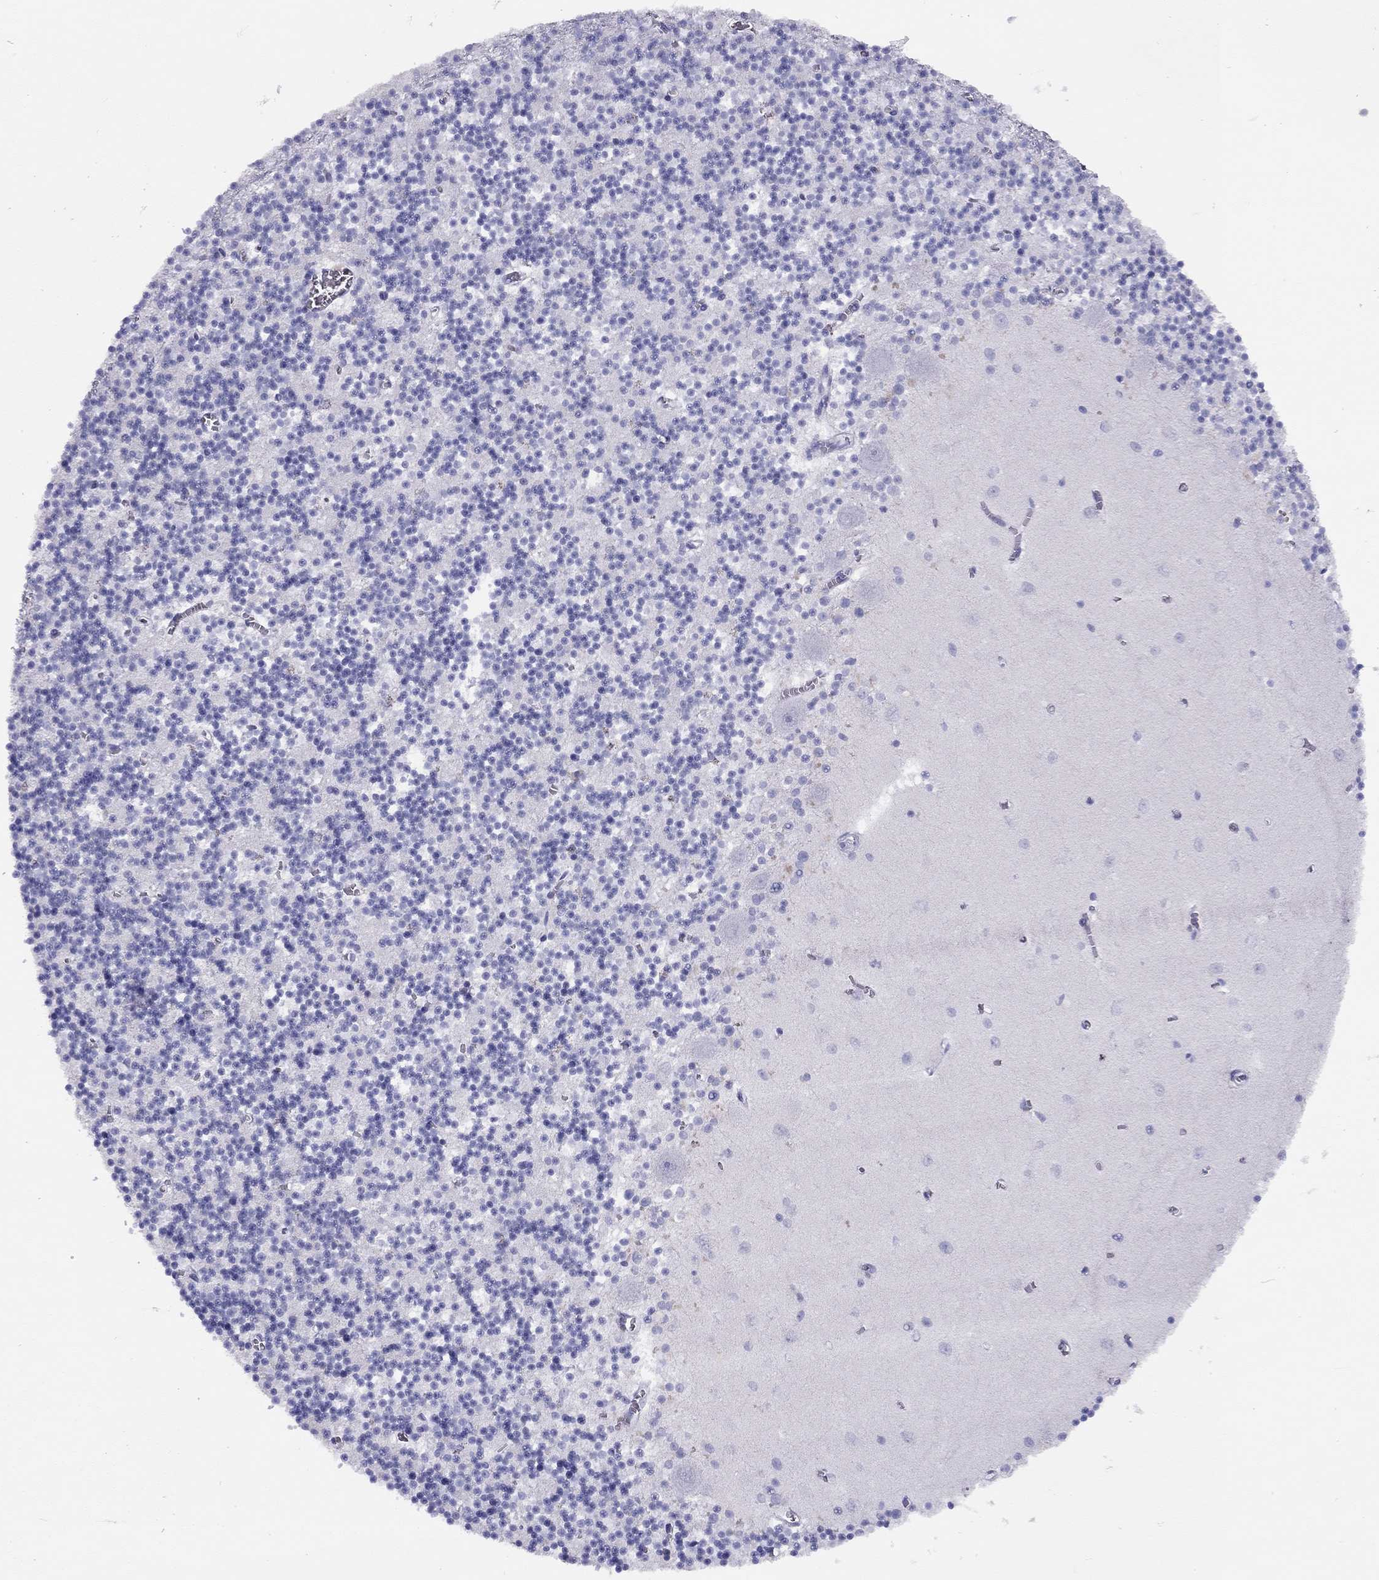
{"staining": {"intensity": "negative", "quantity": "none", "location": "none"}, "tissue": "cerebellum", "cell_type": "Cells in granular layer", "image_type": "normal", "snomed": [{"axis": "morphology", "description": "Normal tissue, NOS"}, {"axis": "topography", "description": "Cerebellum"}], "caption": "Immunohistochemical staining of benign human cerebellum reveals no significant staining in cells in granular layer. (DAB (3,3'-diaminobenzidine) immunohistochemistry (IHC) with hematoxylin counter stain).", "gene": "LRIT2", "patient": {"sex": "female", "age": 64}}